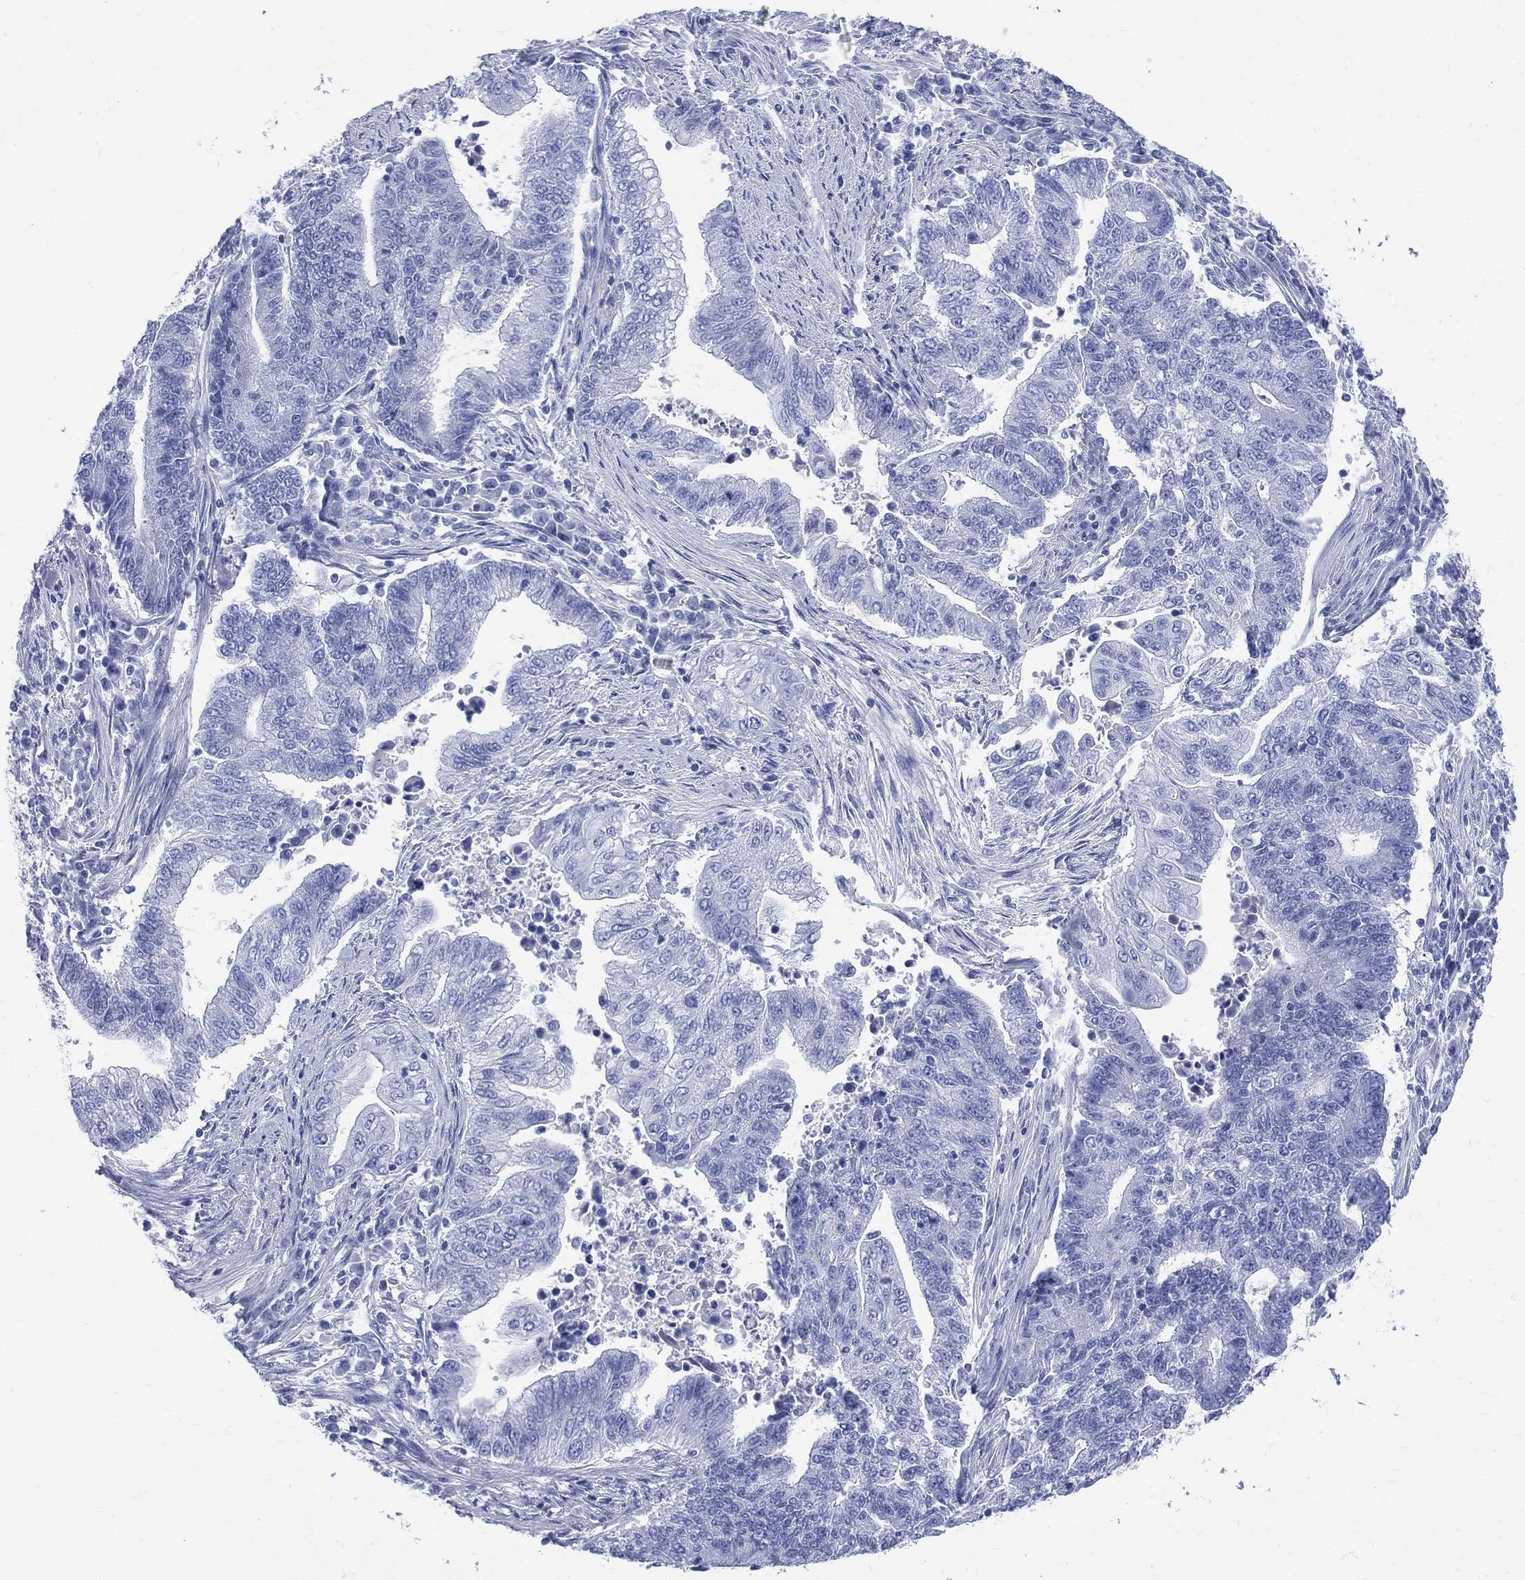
{"staining": {"intensity": "negative", "quantity": "none", "location": "none"}, "tissue": "endometrial cancer", "cell_type": "Tumor cells", "image_type": "cancer", "snomed": [{"axis": "morphology", "description": "Adenocarcinoma, NOS"}, {"axis": "topography", "description": "Uterus"}, {"axis": "topography", "description": "Endometrium"}], "caption": "This is a image of immunohistochemistry (IHC) staining of adenocarcinoma (endometrial), which shows no positivity in tumor cells. The staining was performed using DAB (3,3'-diaminobenzidine) to visualize the protein expression in brown, while the nuclei were stained in blue with hematoxylin (Magnification: 20x).", "gene": "SYP", "patient": {"sex": "female", "age": 54}}